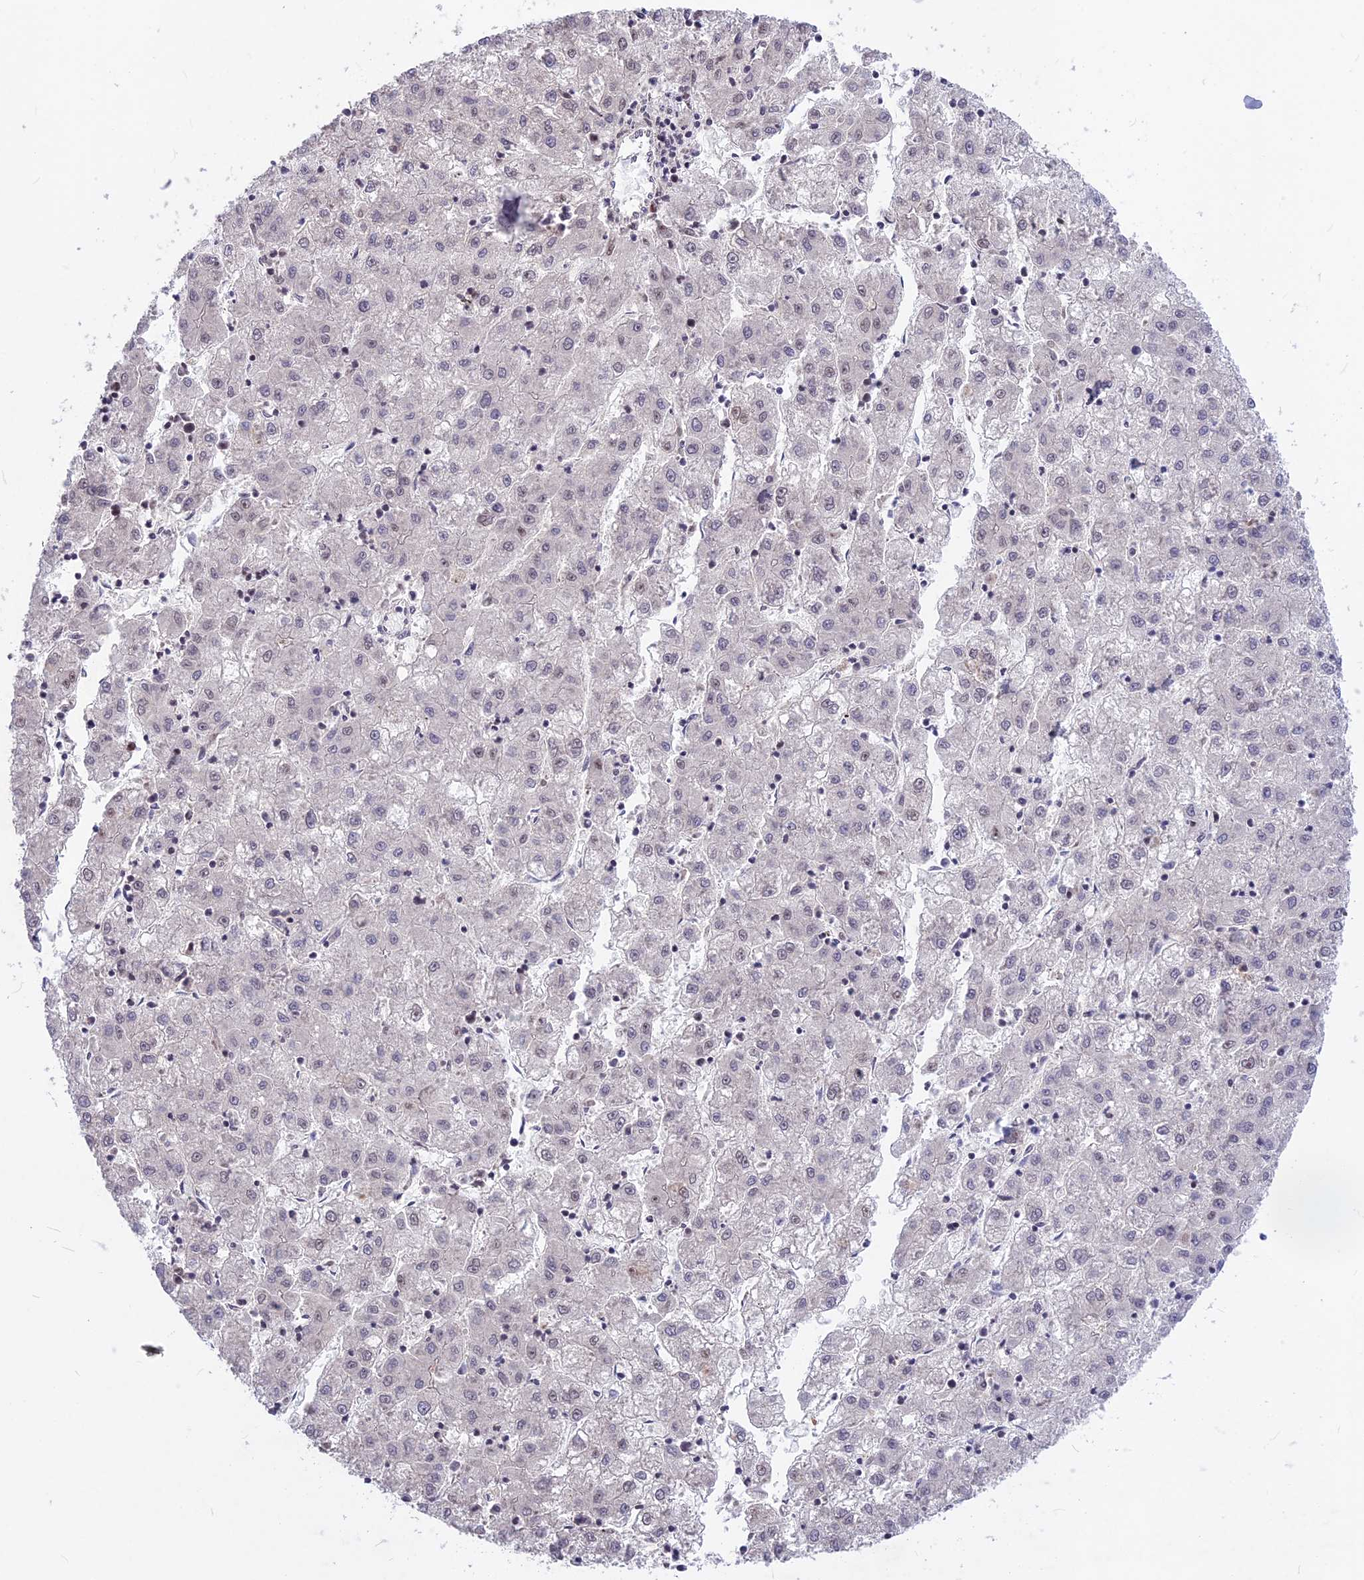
{"staining": {"intensity": "negative", "quantity": "none", "location": "none"}, "tissue": "liver cancer", "cell_type": "Tumor cells", "image_type": "cancer", "snomed": [{"axis": "morphology", "description": "Carcinoma, Hepatocellular, NOS"}, {"axis": "topography", "description": "Liver"}], "caption": "Tumor cells show no significant protein expression in liver cancer (hepatocellular carcinoma).", "gene": "DIS3", "patient": {"sex": "male", "age": 72}}